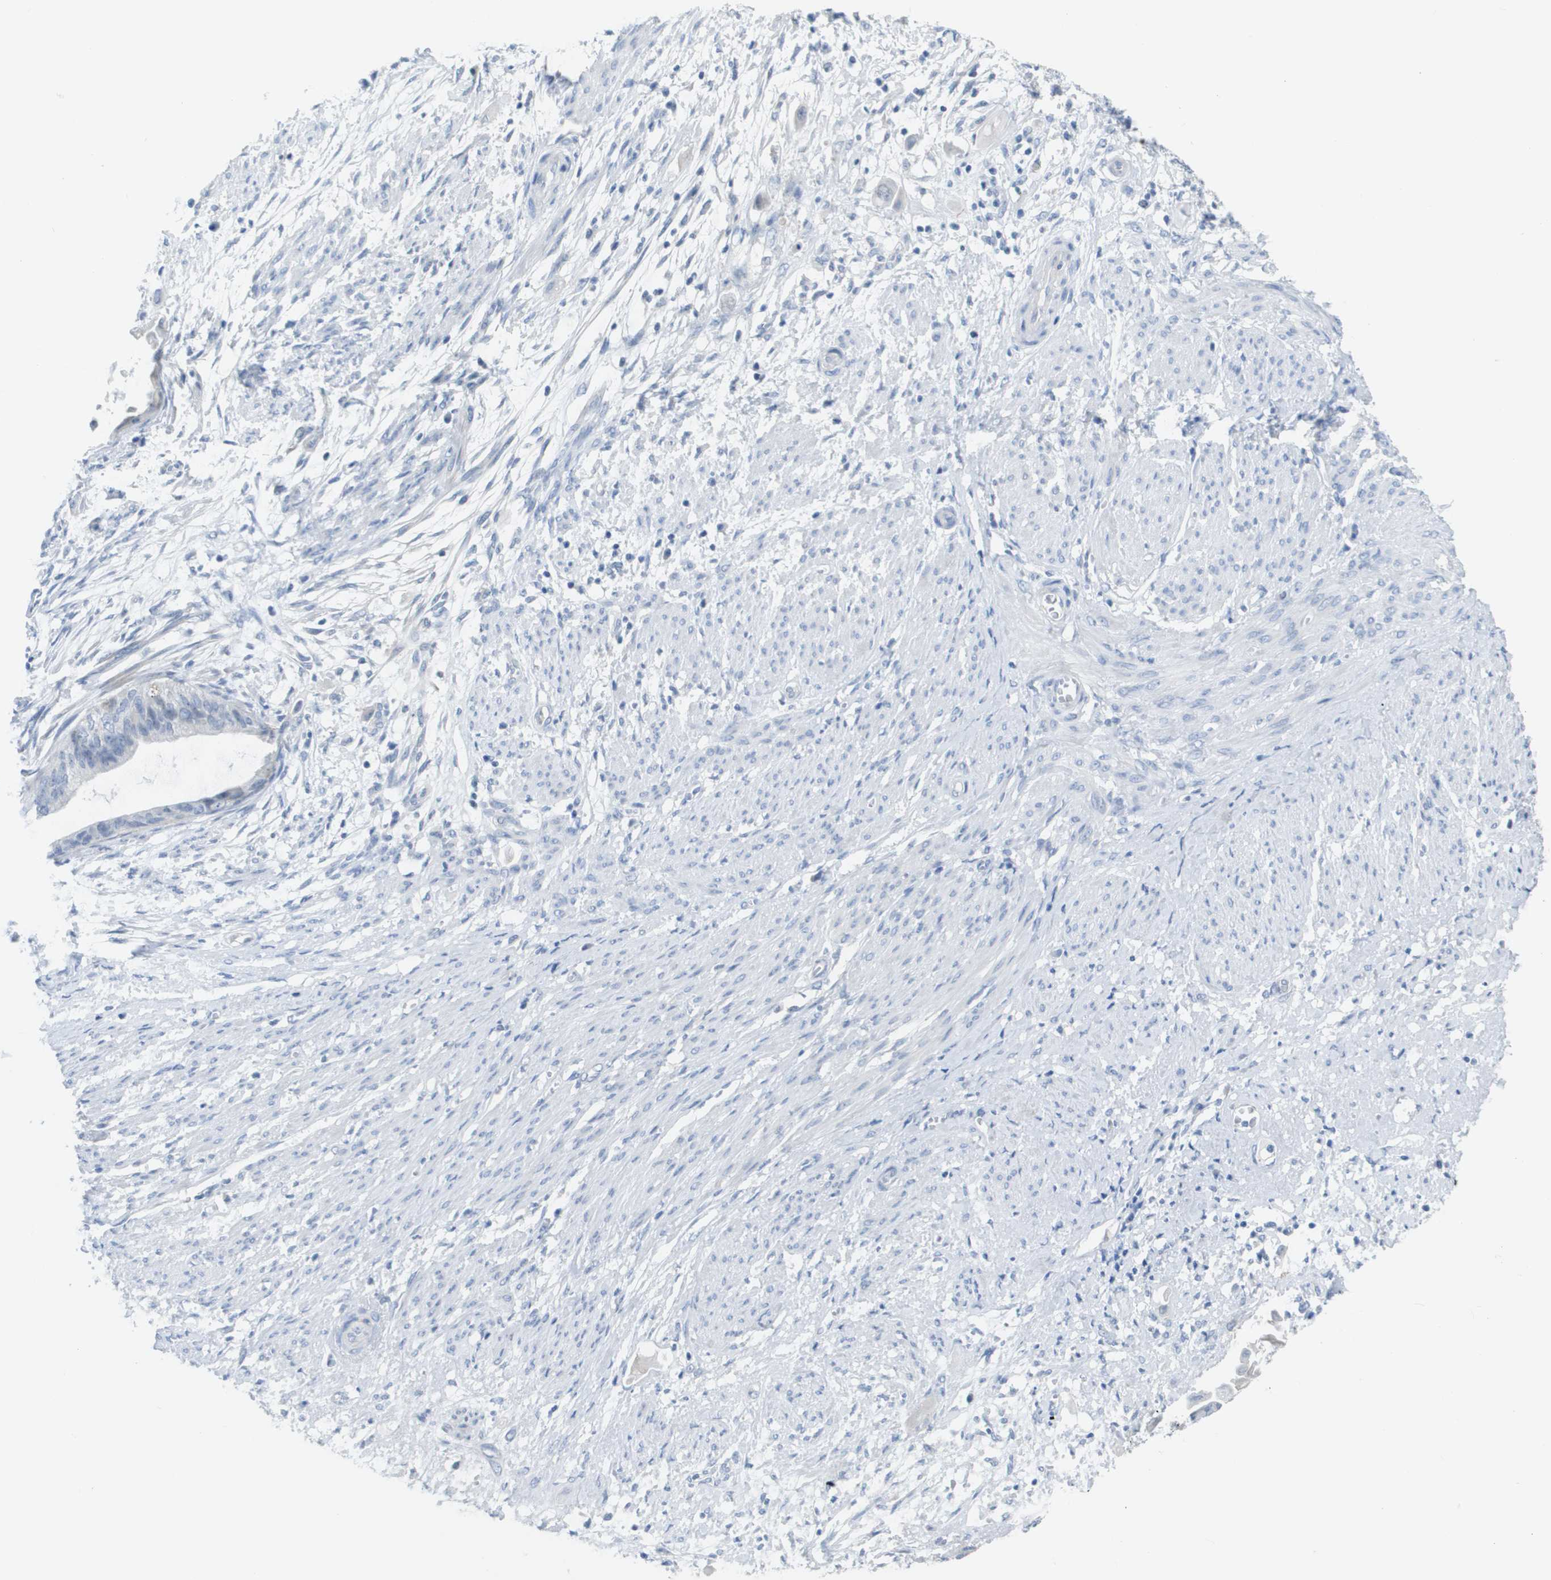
{"staining": {"intensity": "negative", "quantity": "none", "location": "none"}, "tissue": "cervical cancer", "cell_type": "Tumor cells", "image_type": "cancer", "snomed": [{"axis": "morphology", "description": "Normal tissue, NOS"}, {"axis": "morphology", "description": "Adenocarcinoma, NOS"}, {"axis": "topography", "description": "Cervix"}, {"axis": "topography", "description": "Endometrium"}], "caption": "Immunohistochemistry histopathology image of cervical cancer stained for a protein (brown), which exhibits no staining in tumor cells. (DAB (3,3'-diaminobenzidine) IHC with hematoxylin counter stain).", "gene": "PDE4A", "patient": {"sex": "female", "age": 86}}